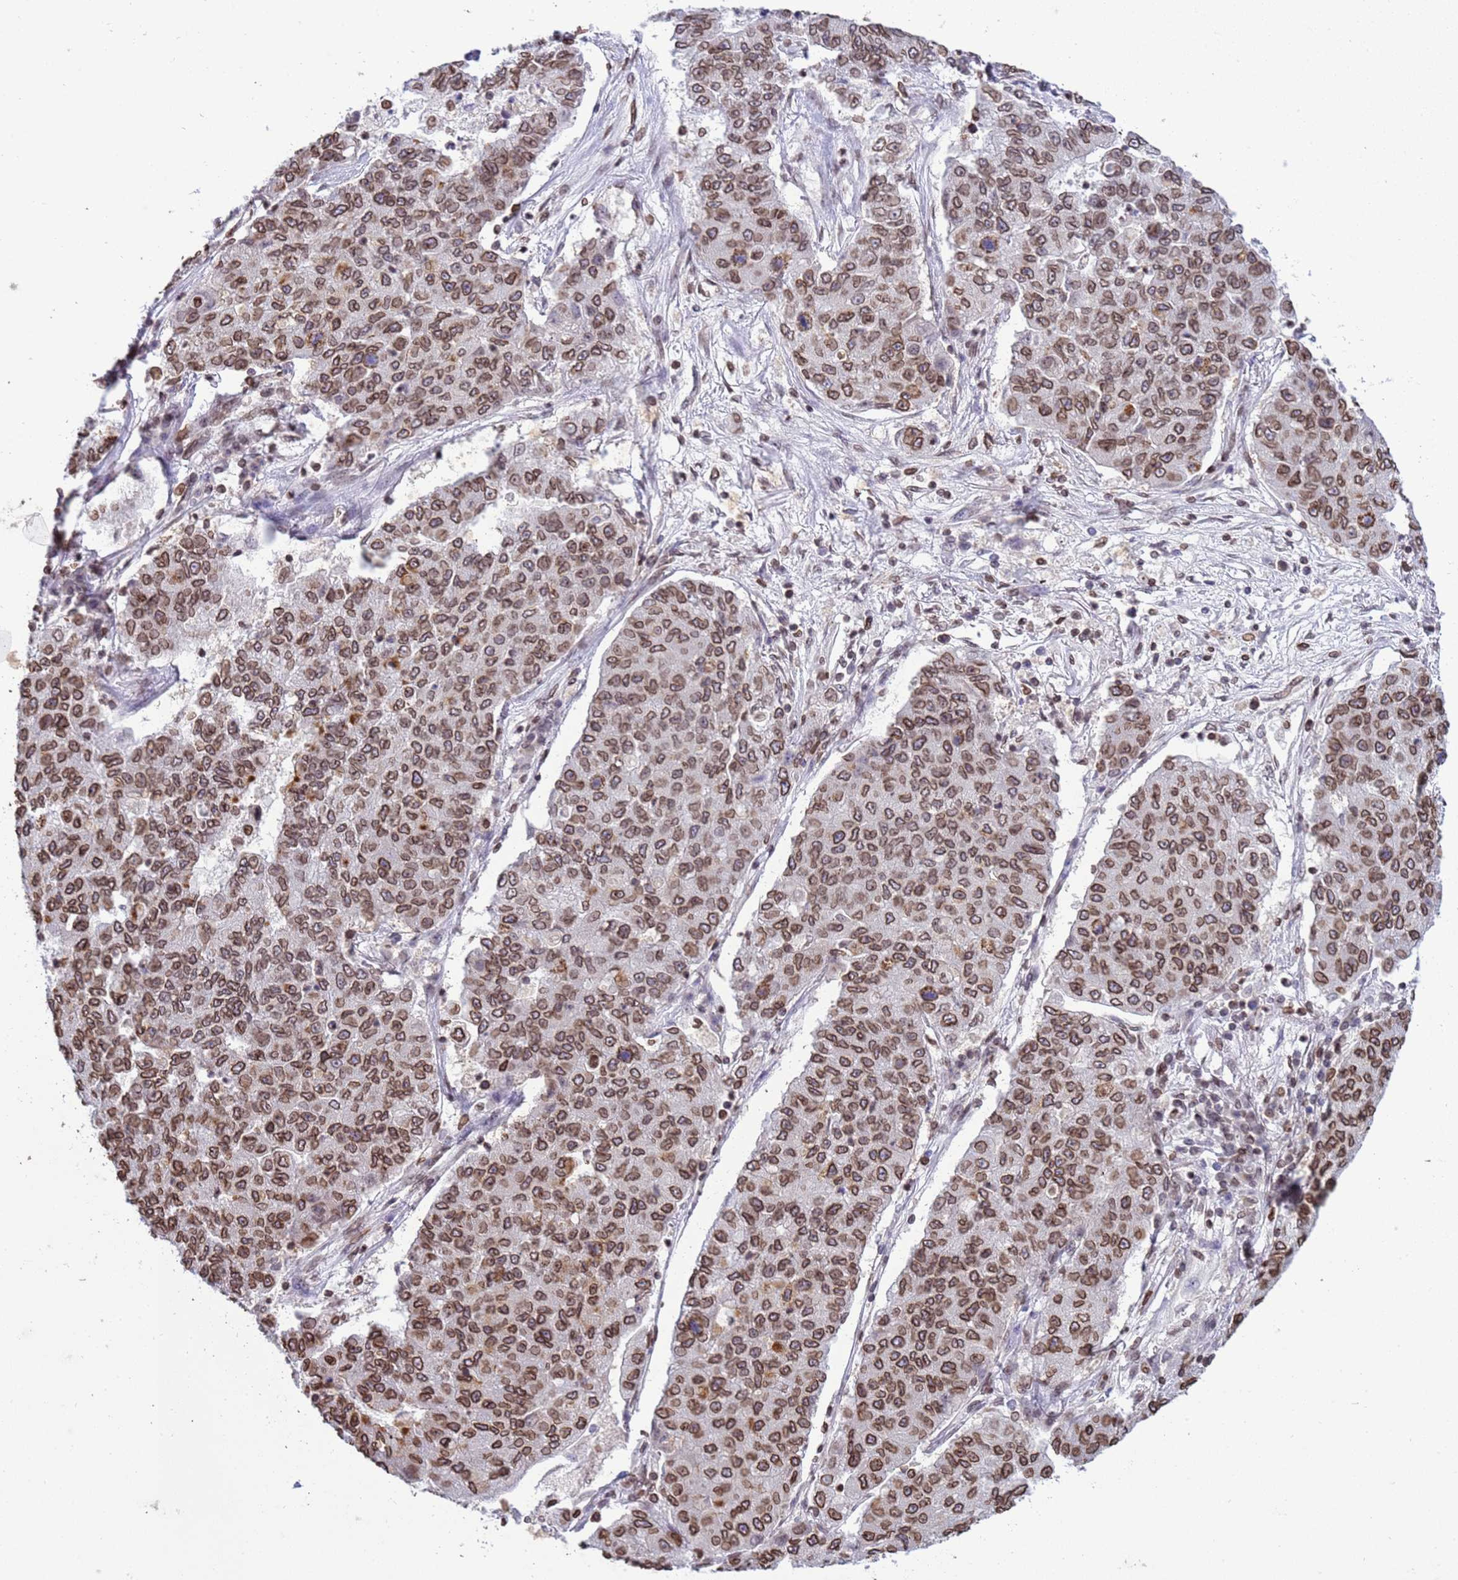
{"staining": {"intensity": "moderate", "quantity": ">75%", "location": "cytoplasmic/membranous,nuclear"}, "tissue": "lung cancer", "cell_type": "Tumor cells", "image_type": "cancer", "snomed": [{"axis": "morphology", "description": "Squamous cell carcinoma, NOS"}, {"axis": "topography", "description": "Lung"}], "caption": "Immunohistochemistry image of lung cancer stained for a protein (brown), which exhibits medium levels of moderate cytoplasmic/membranous and nuclear expression in about >75% of tumor cells.", "gene": "DHX37", "patient": {"sex": "male", "age": 74}}